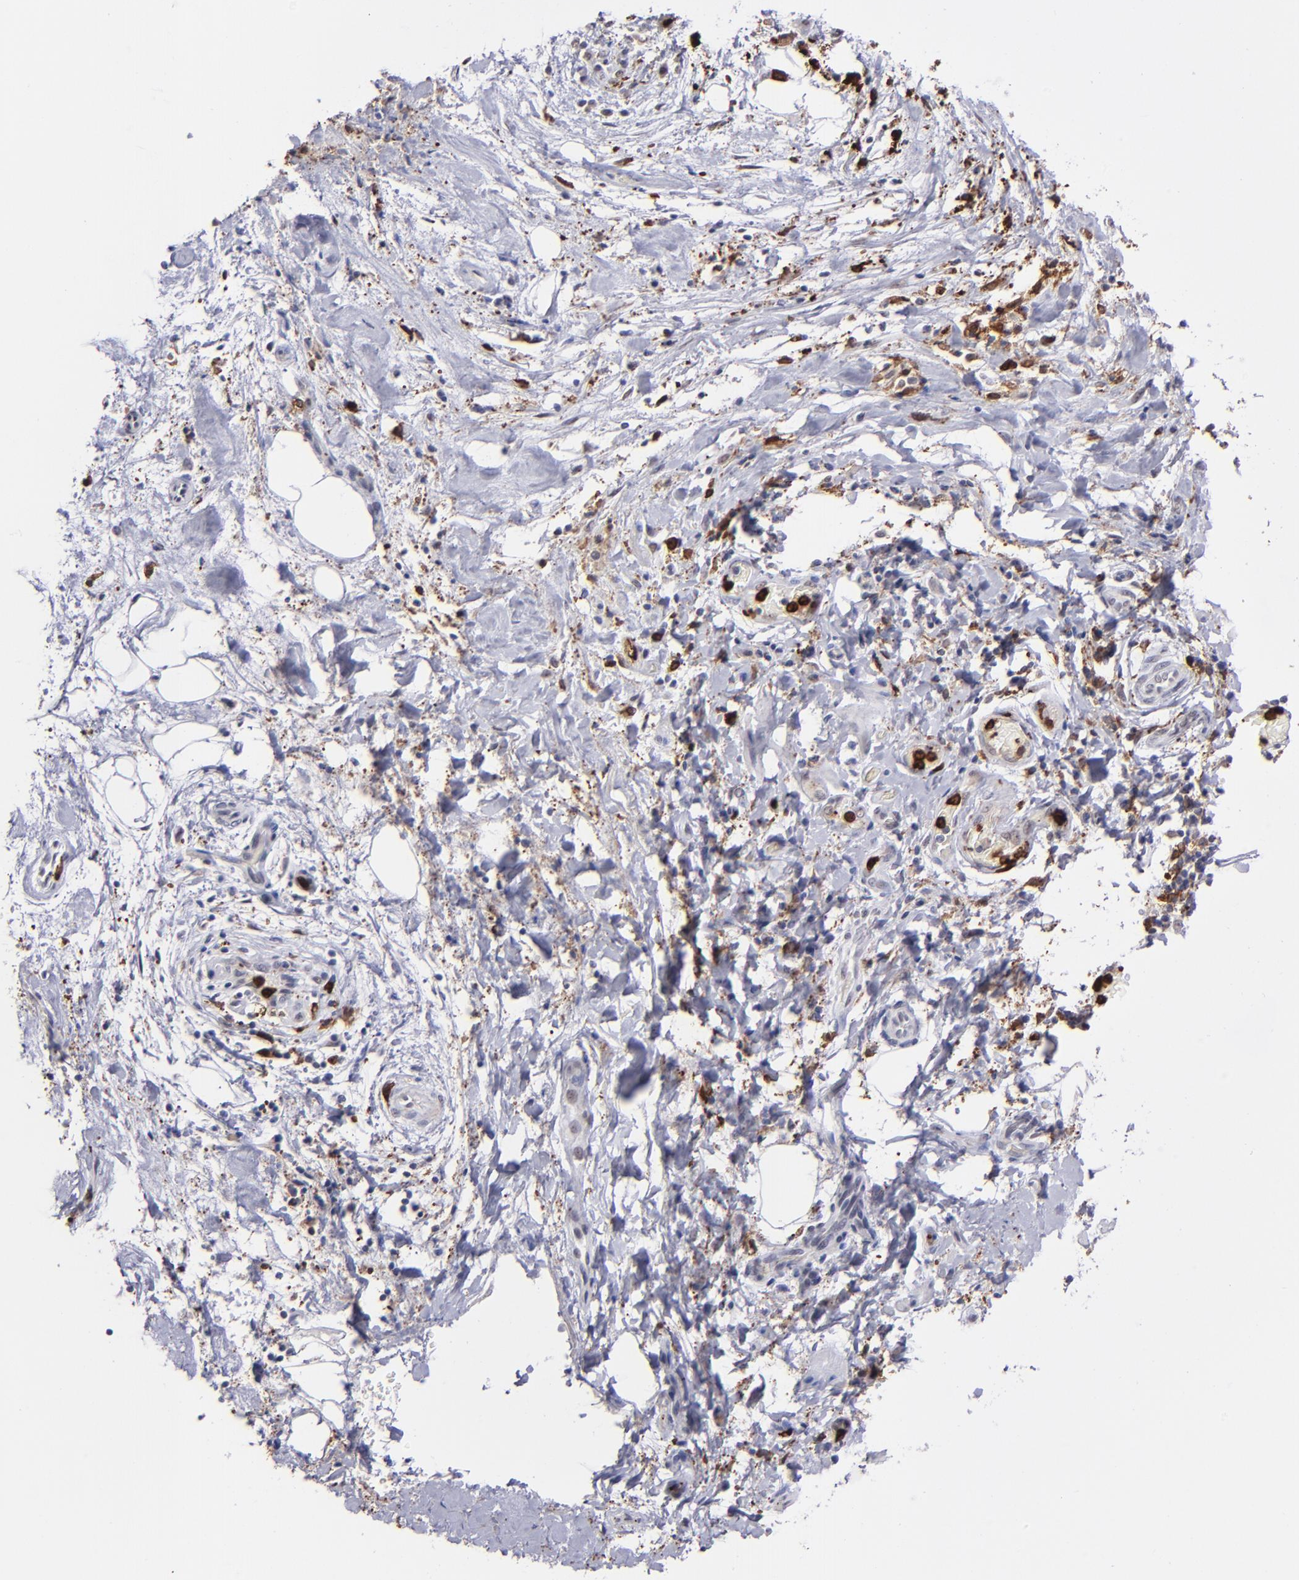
{"staining": {"intensity": "negative", "quantity": "none", "location": "none"}, "tissue": "liver cancer", "cell_type": "Tumor cells", "image_type": "cancer", "snomed": [{"axis": "morphology", "description": "Cholangiocarcinoma"}, {"axis": "topography", "description": "Liver"}], "caption": "Human cholangiocarcinoma (liver) stained for a protein using IHC demonstrates no expression in tumor cells.", "gene": "NCF2", "patient": {"sex": "male", "age": 58}}